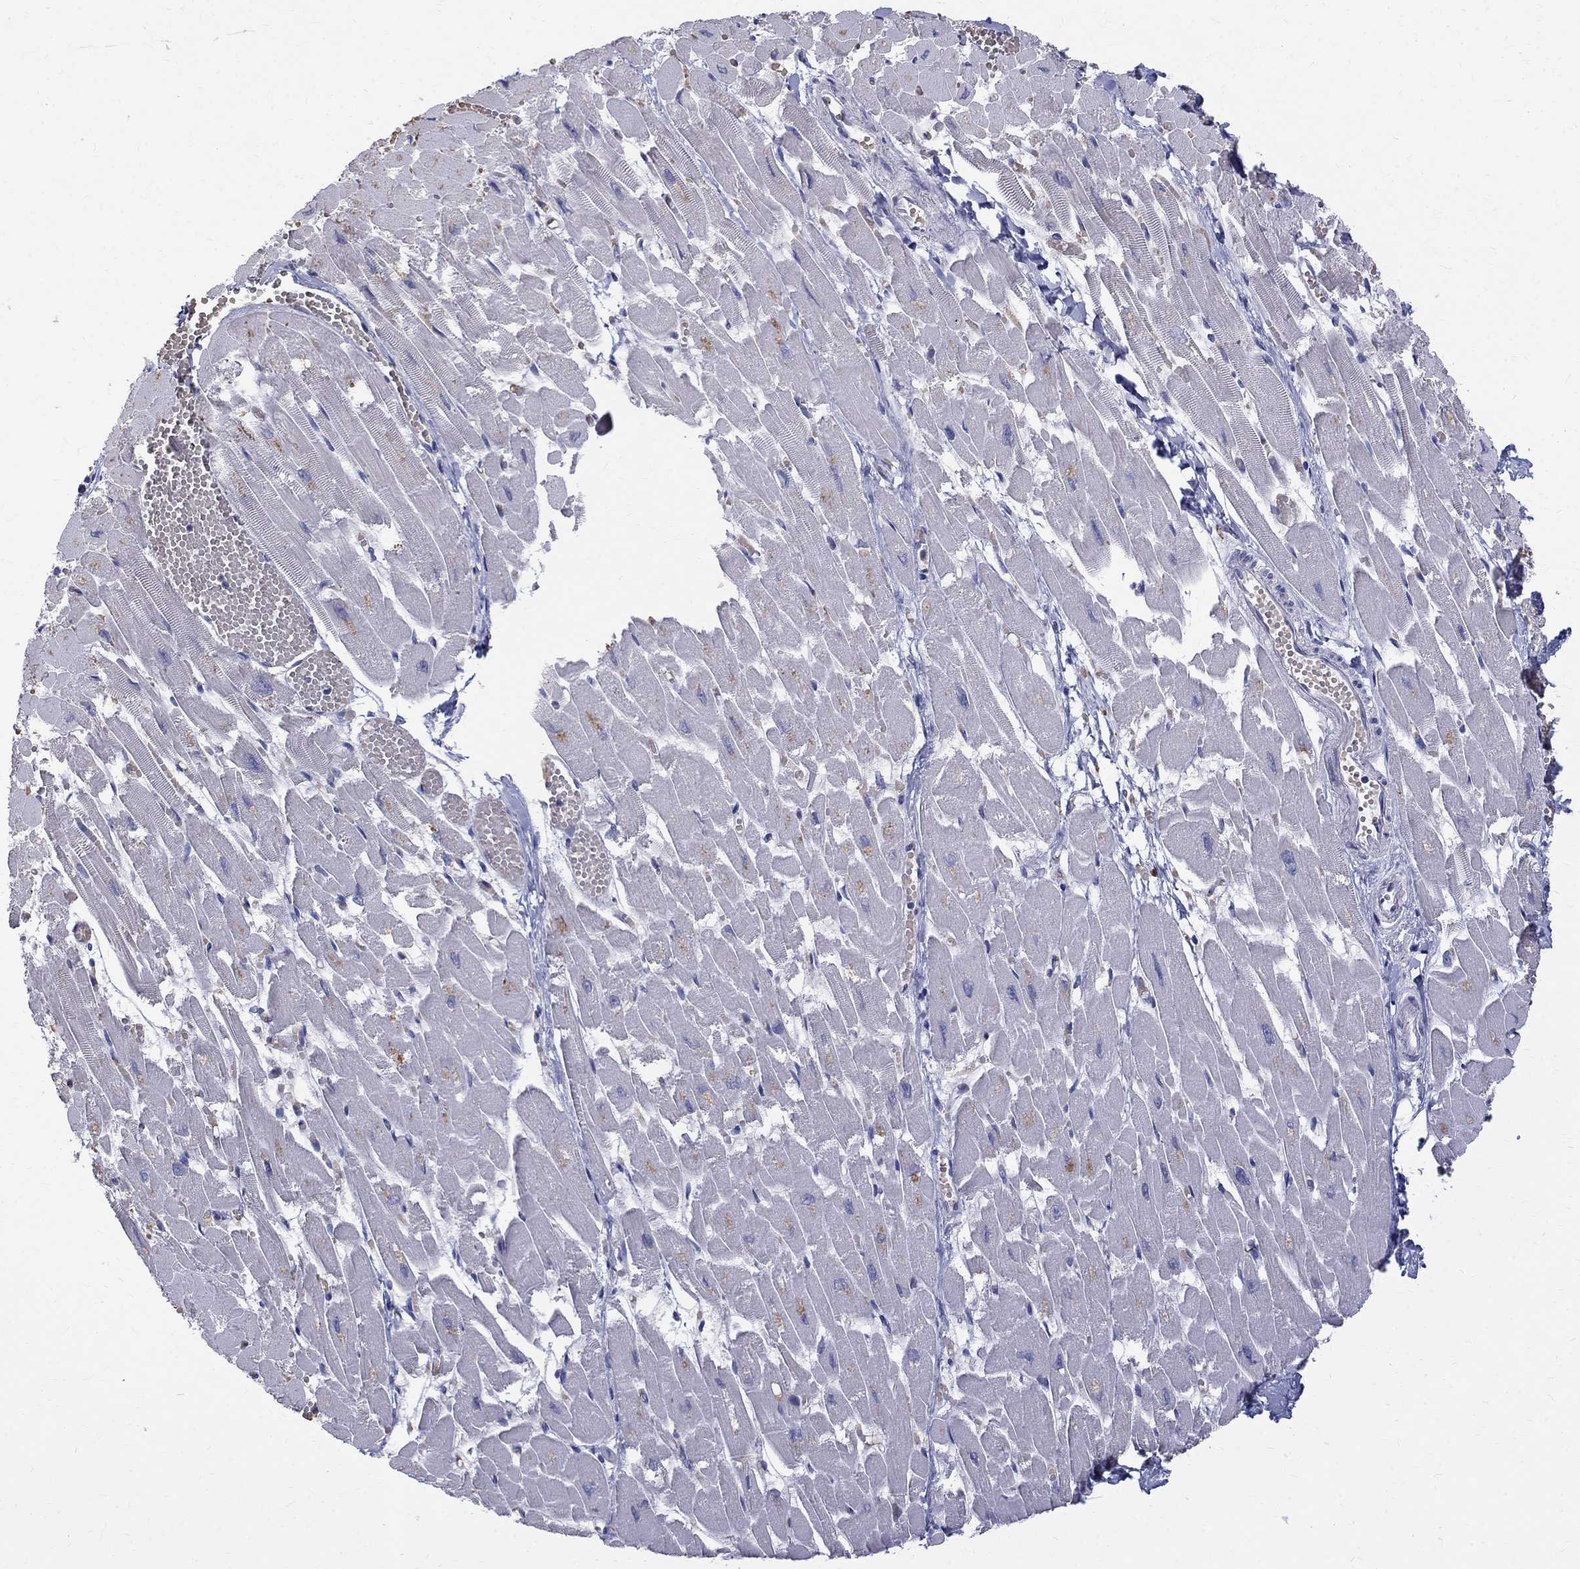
{"staining": {"intensity": "negative", "quantity": "none", "location": "none"}, "tissue": "heart muscle", "cell_type": "Cardiomyocytes", "image_type": "normal", "snomed": [{"axis": "morphology", "description": "Normal tissue, NOS"}, {"axis": "topography", "description": "Heart"}], "caption": "Histopathology image shows no protein expression in cardiomyocytes of normal heart muscle. The staining is performed using DAB (3,3'-diaminobenzidine) brown chromogen with nuclei counter-stained in using hematoxylin.", "gene": "AGER", "patient": {"sex": "female", "age": 52}}